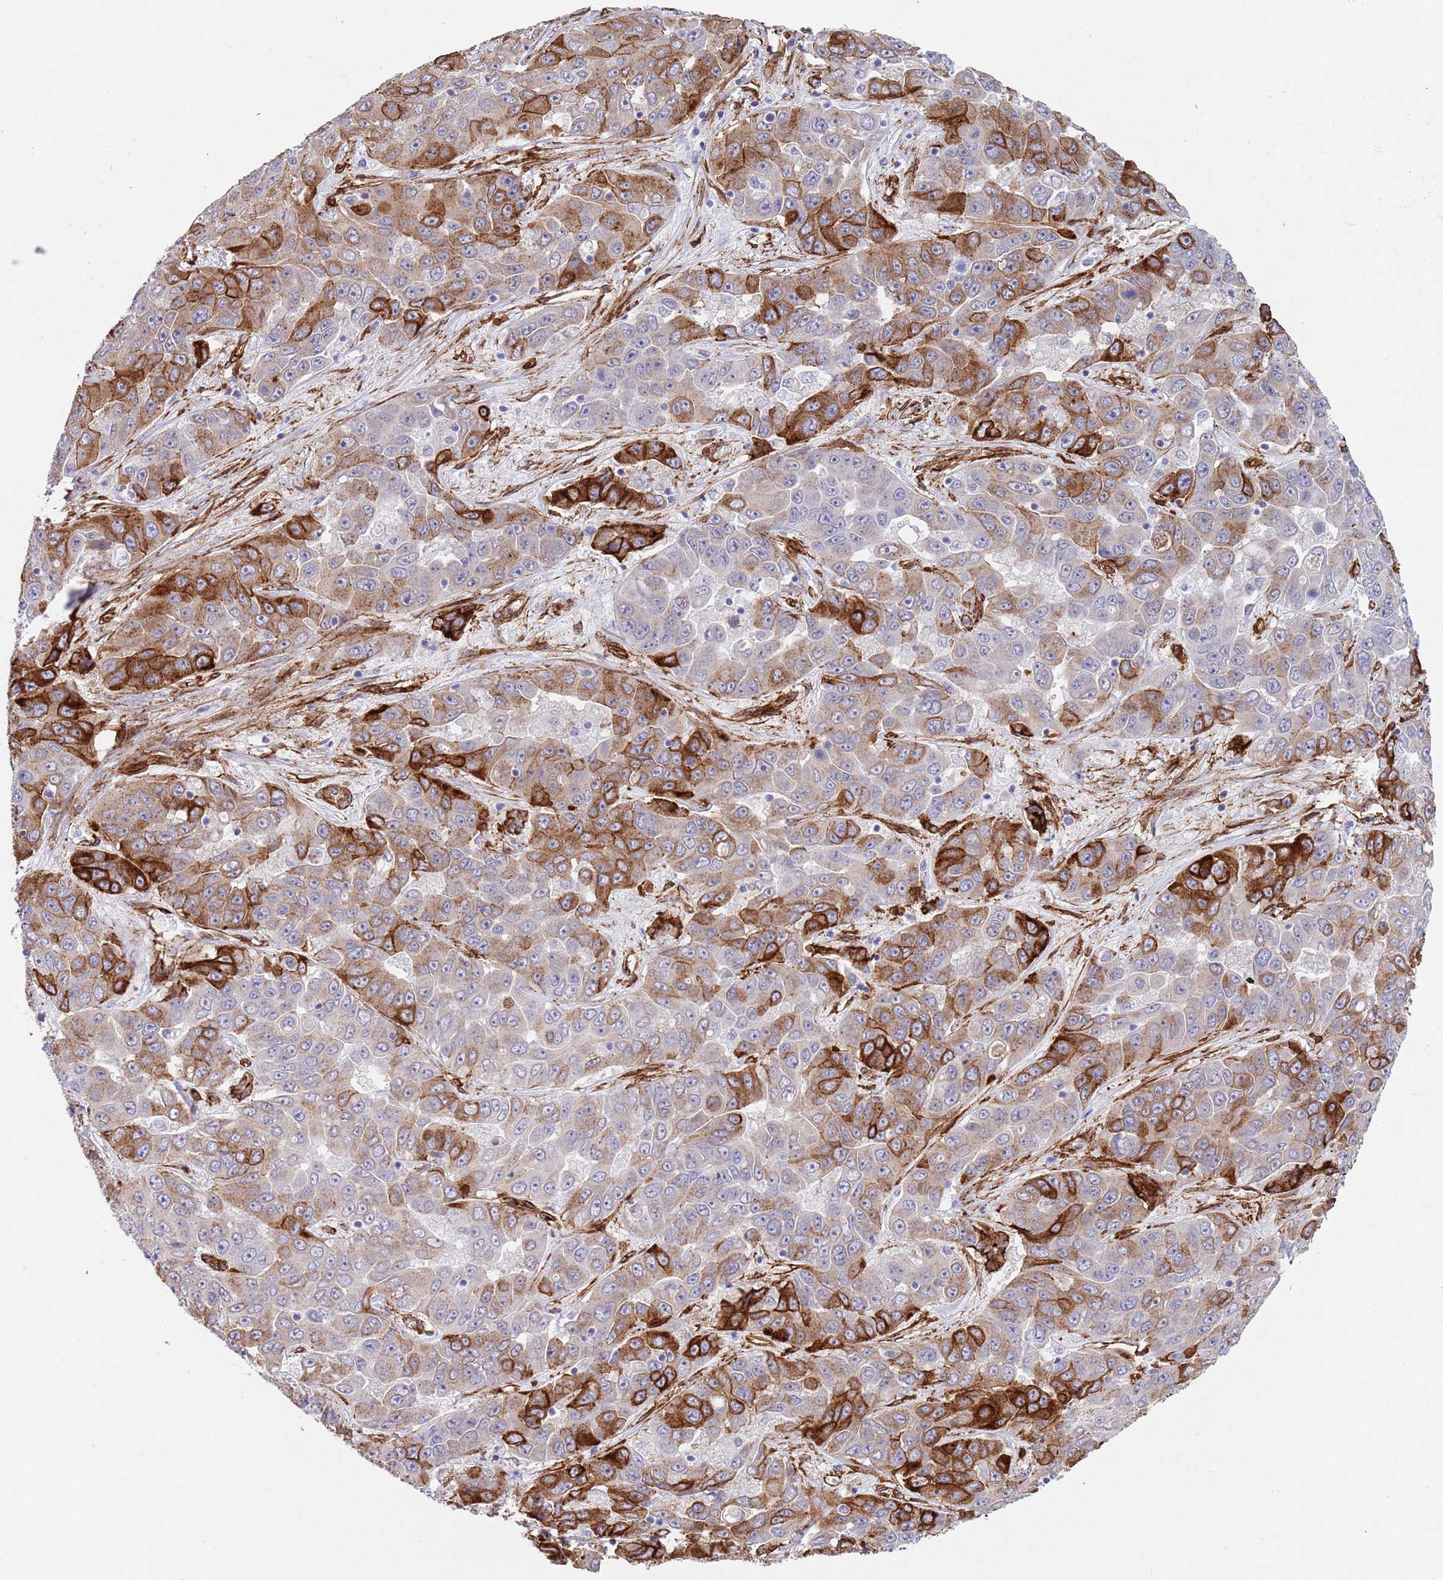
{"staining": {"intensity": "strong", "quantity": "25%-75%", "location": "cytoplasmic/membranous"}, "tissue": "liver cancer", "cell_type": "Tumor cells", "image_type": "cancer", "snomed": [{"axis": "morphology", "description": "Cholangiocarcinoma"}, {"axis": "topography", "description": "Liver"}], "caption": "Immunohistochemistry (IHC) histopathology image of human liver cancer (cholangiocarcinoma) stained for a protein (brown), which exhibits high levels of strong cytoplasmic/membranous positivity in approximately 25%-75% of tumor cells.", "gene": "CAV2", "patient": {"sex": "female", "age": 52}}